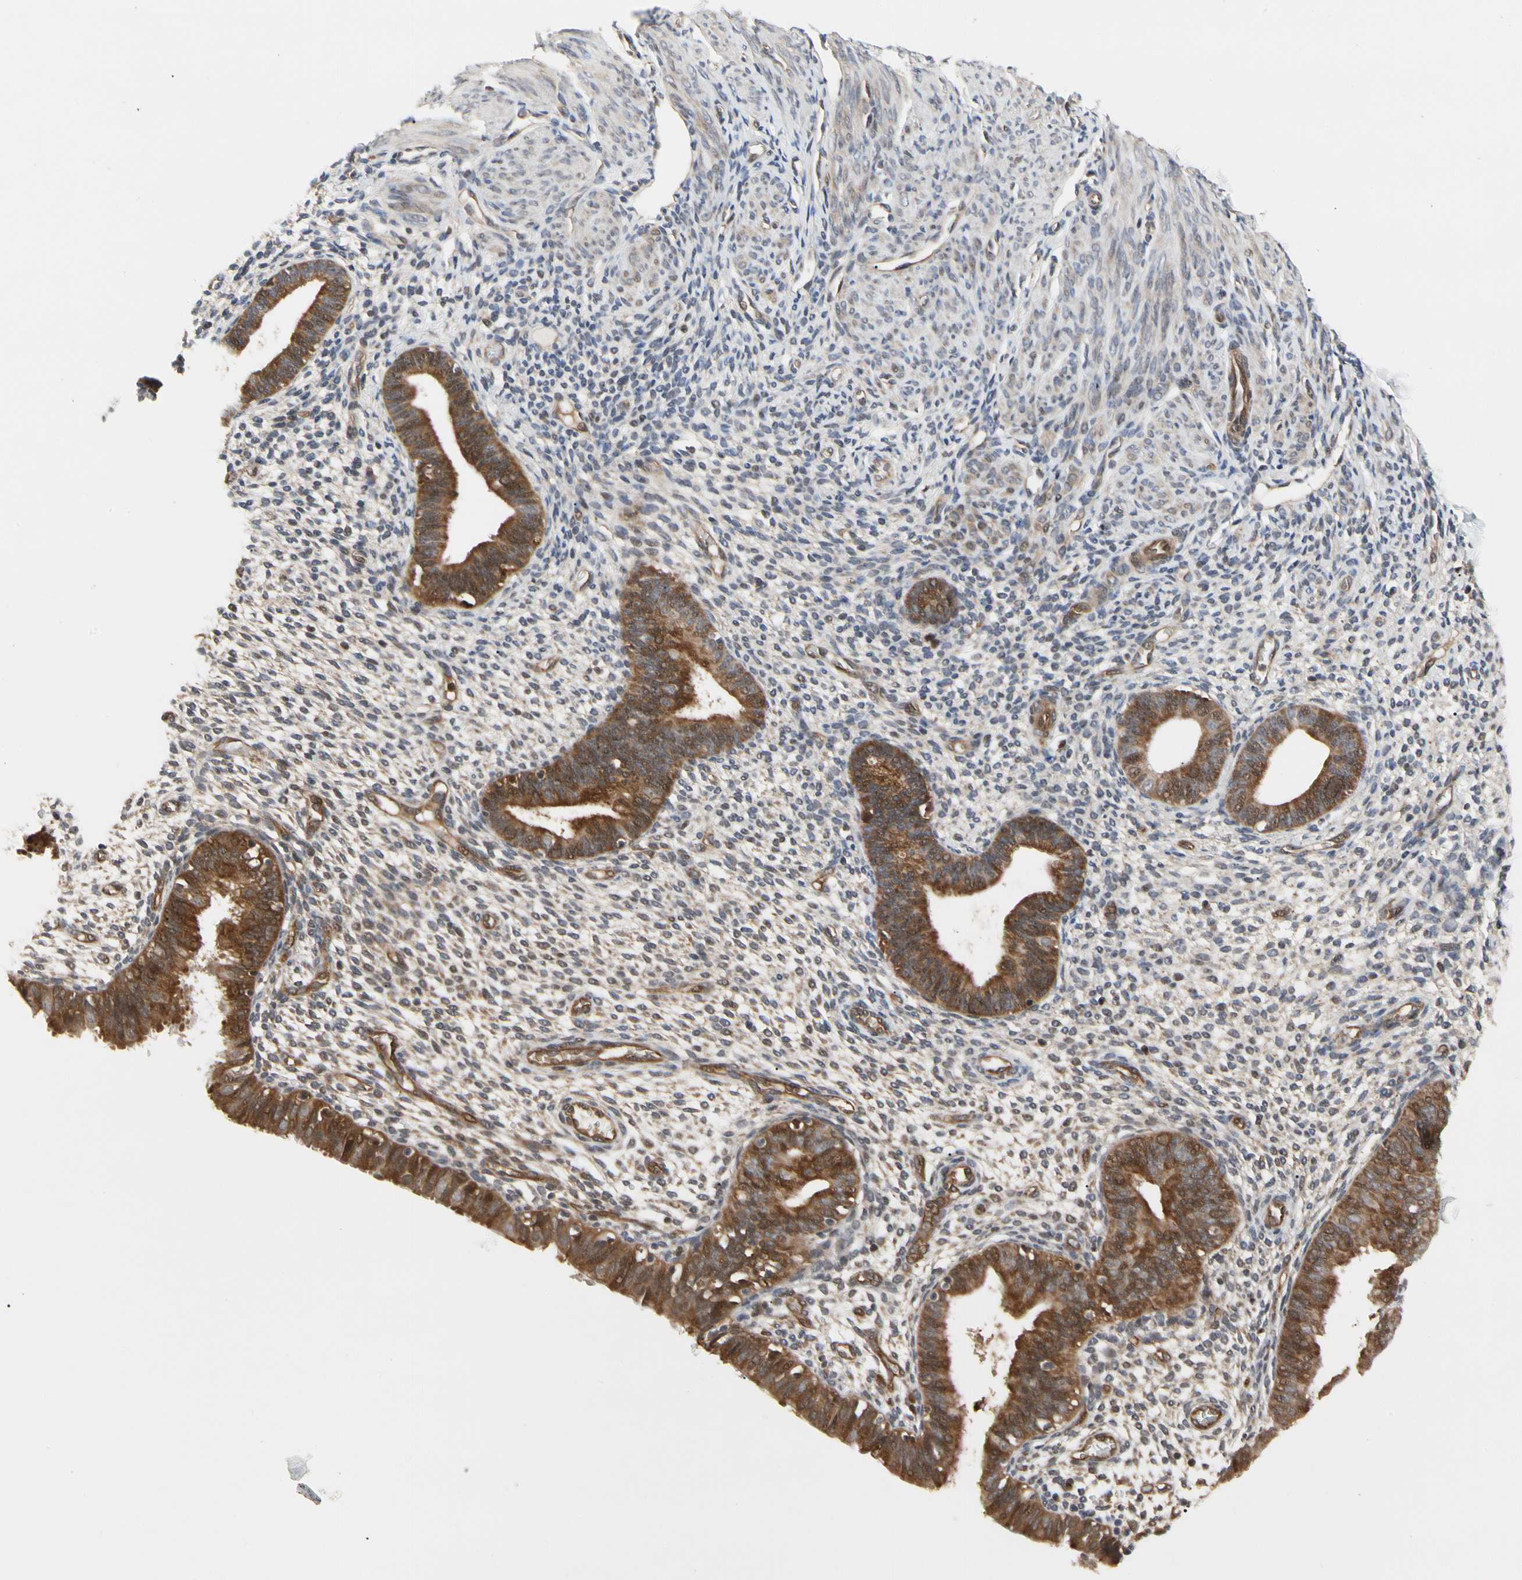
{"staining": {"intensity": "weak", "quantity": "25%-75%", "location": "cytoplasmic/membranous"}, "tissue": "endometrium", "cell_type": "Cells in endometrial stroma", "image_type": "normal", "snomed": [{"axis": "morphology", "description": "Normal tissue, NOS"}, {"axis": "topography", "description": "Endometrium"}], "caption": "Brown immunohistochemical staining in unremarkable human endometrium reveals weak cytoplasmic/membranous staining in about 25%-75% of cells in endometrial stroma.", "gene": "CYTIP", "patient": {"sex": "female", "age": 61}}